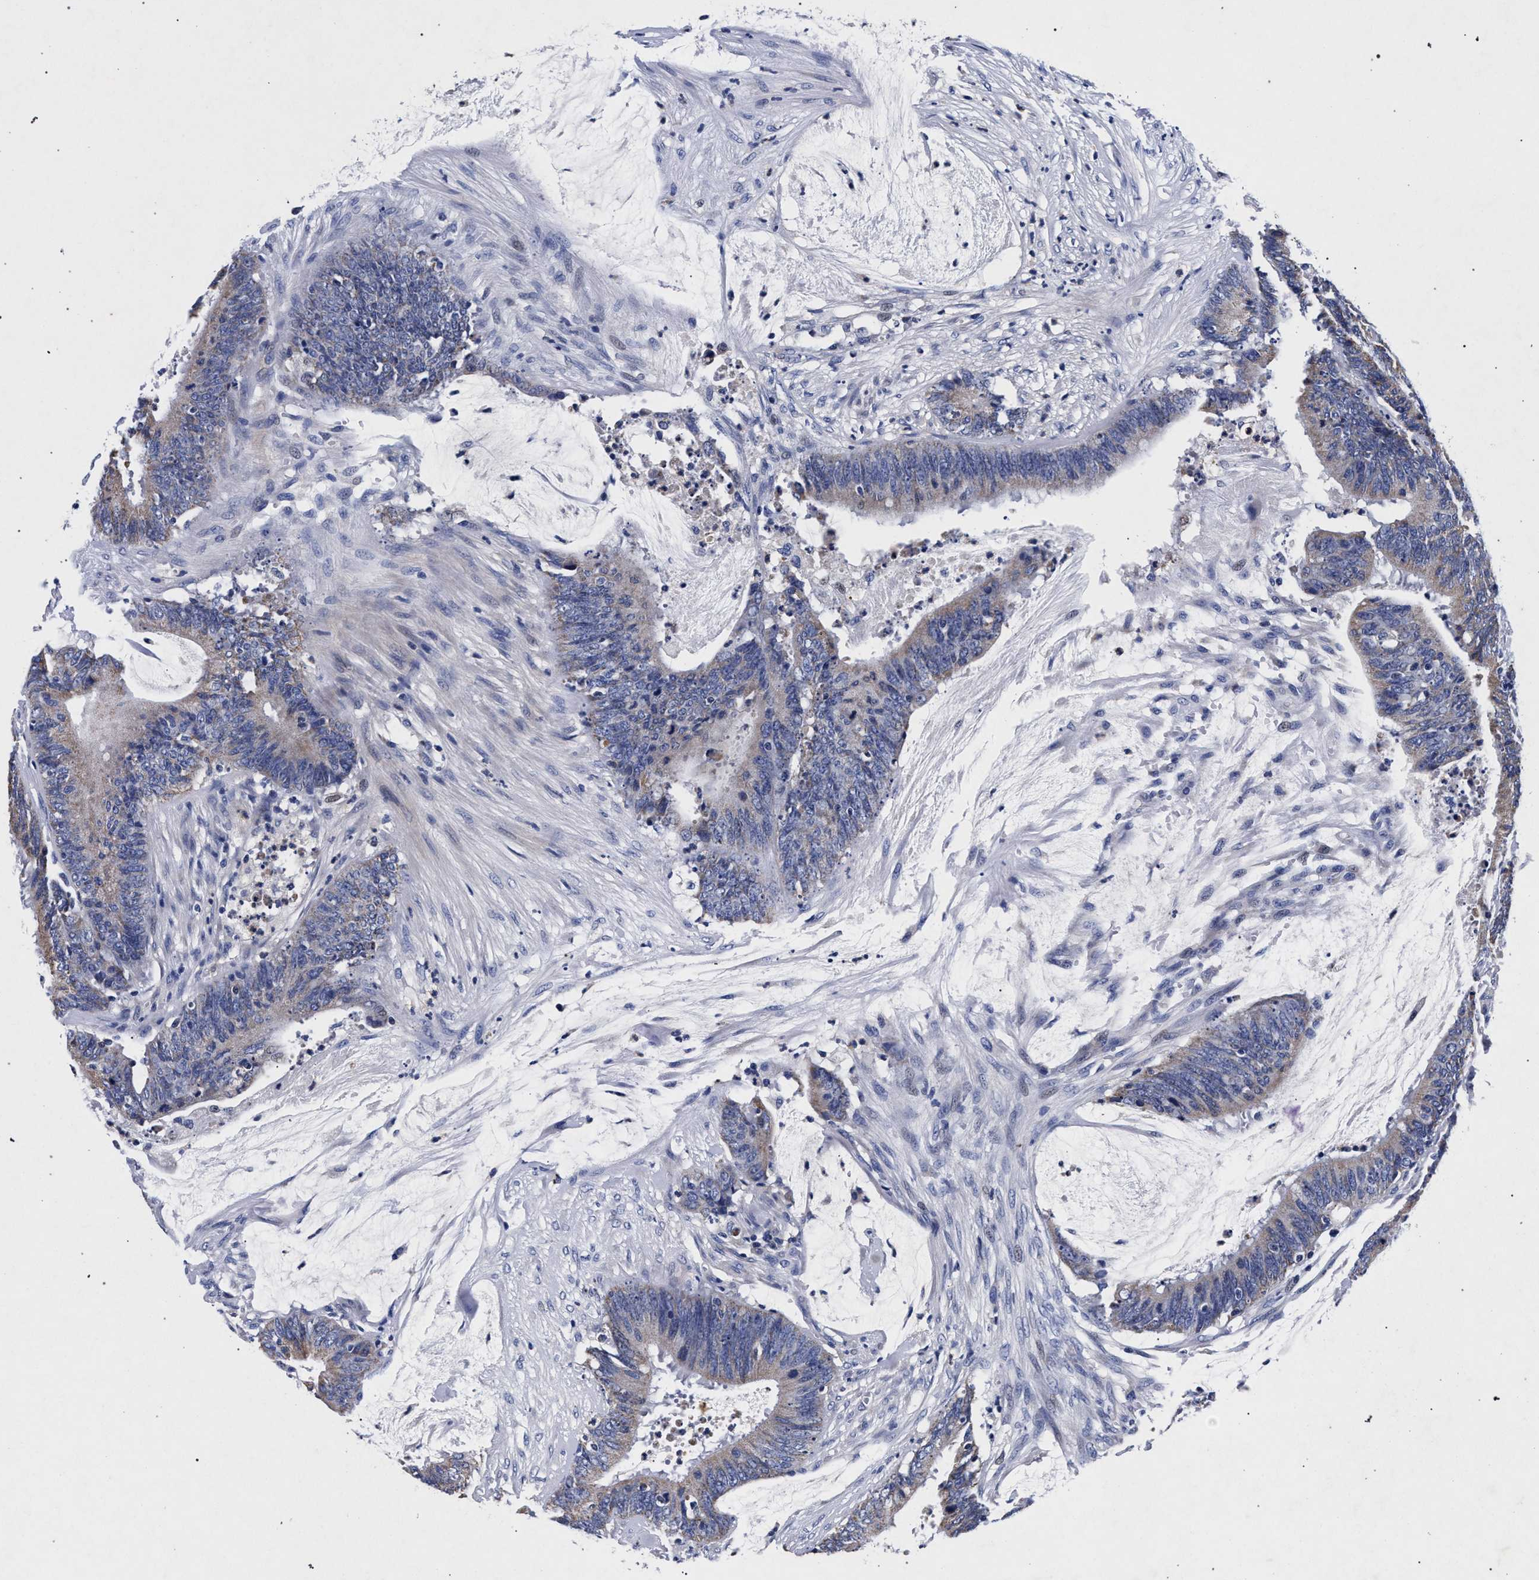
{"staining": {"intensity": "weak", "quantity": "<25%", "location": "cytoplasmic/membranous"}, "tissue": "colorectal cancer", "cell_type": "Tumor cells", "image_type": "cancer", "snomed": [{"axis": "morphology", "description": "Adenocarcinoma, NOS"}, {"axis": "topography", "description": "Rectum"}], "caption": "There is no significant expression in tumor cells of adenocarcinoma (colorectal).", "gene": "HSD17B14", "patient": {"sex": "female", "age": 66}}